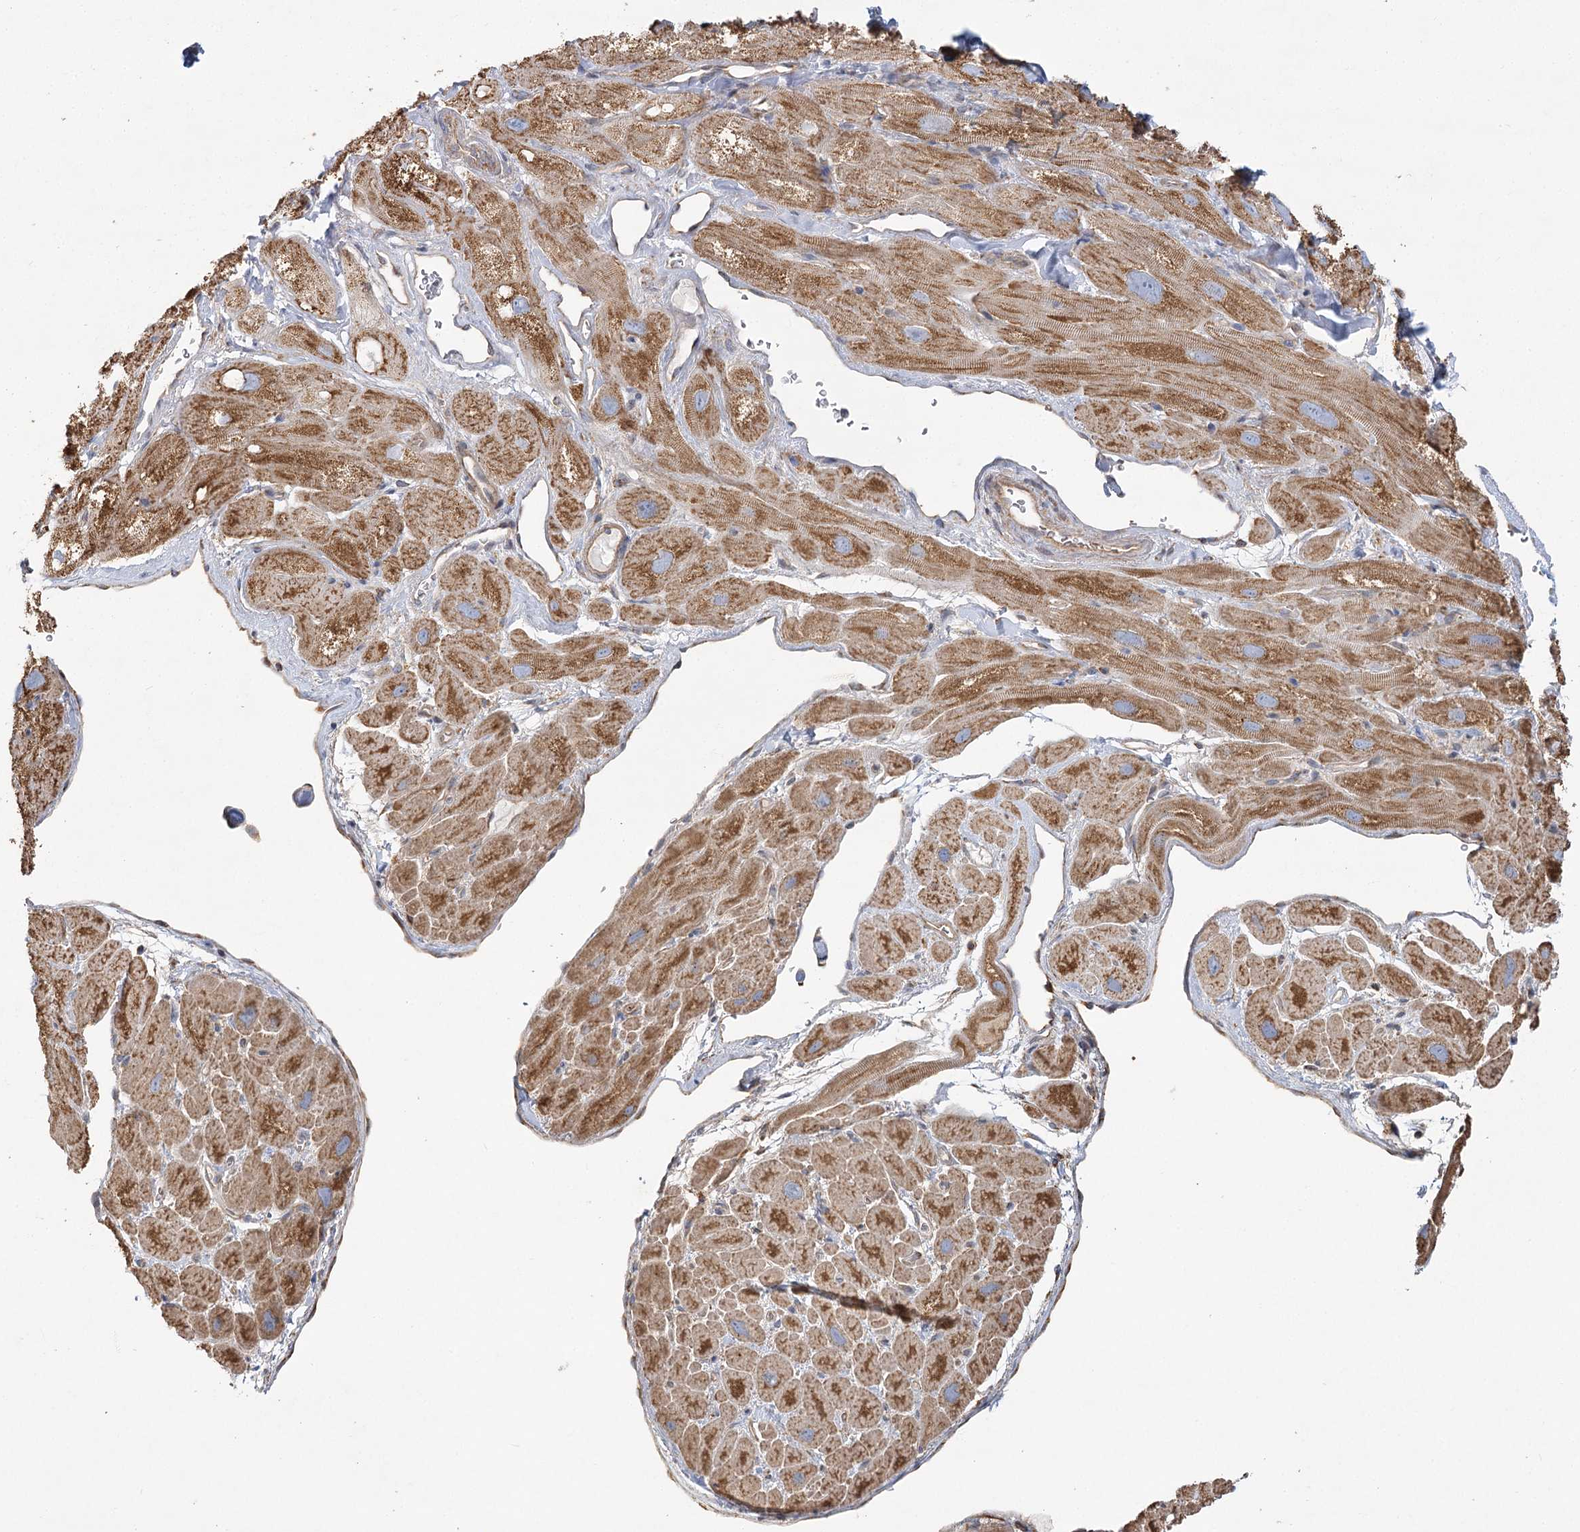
{"staining": {"intensity": "moderate", "quantity": ">75%", "location": "cytoplasmic/membranous"}, "tissue": "heart muscle", "cell_type": "Cardiomyocytes", "image_type": "normal", "snomed": [{"axis": "morphology", "description": "Normal tissue, NOS"}, {"axis": "topography", "description": "Heart"}], "caption": "Immunohistochemical staining of normal human heart muscle displays >75% levels of moderate cytoplasmic/membranous protein expression in about >75% of cardiomyocytes.", "gene": "ZFYVE16", "patient": {"sex": "male", "age": 49}}